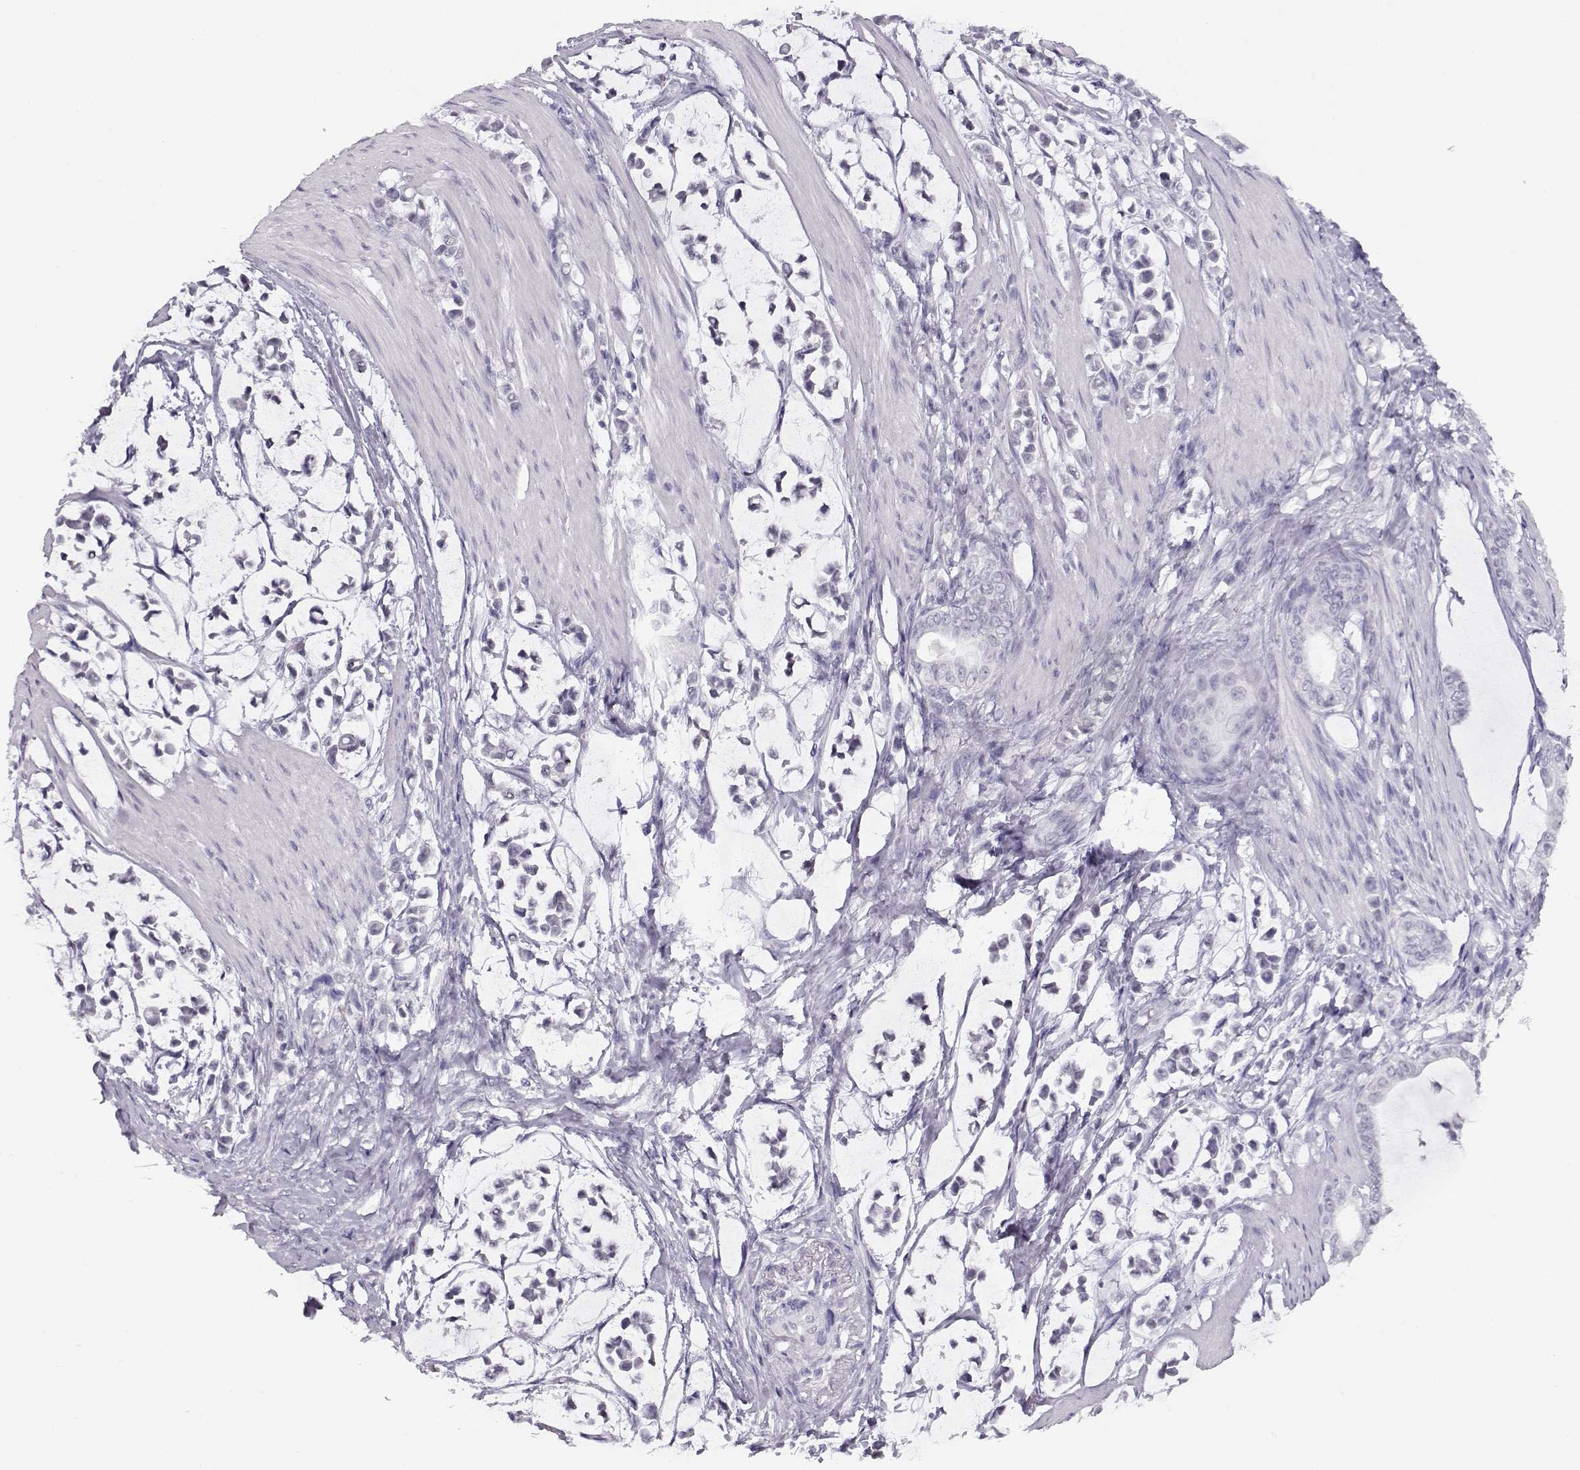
{"staining": {"intensity": "negative", "quantity": "none", "location": "none"}, "tissue": "stomach cancer", "cell_type": "Tumor cells", "image_type": "cancer", "snomed": [{"axis": "morphology", "description": "Adenocarcinoma, NOS"}, {"axis": "topography", "description": "Stomach"}], "caption": "Tumor cells are negative for protein expression in human adenocarcinoma (stomach). The staining is performed using DAB (3,3'-diaminobenzidine) brown chromogen with nuclei counter-stained in using hematoxylin.", "gene": "IMPG1", "patient": {"sex": "male", "age": 82}}